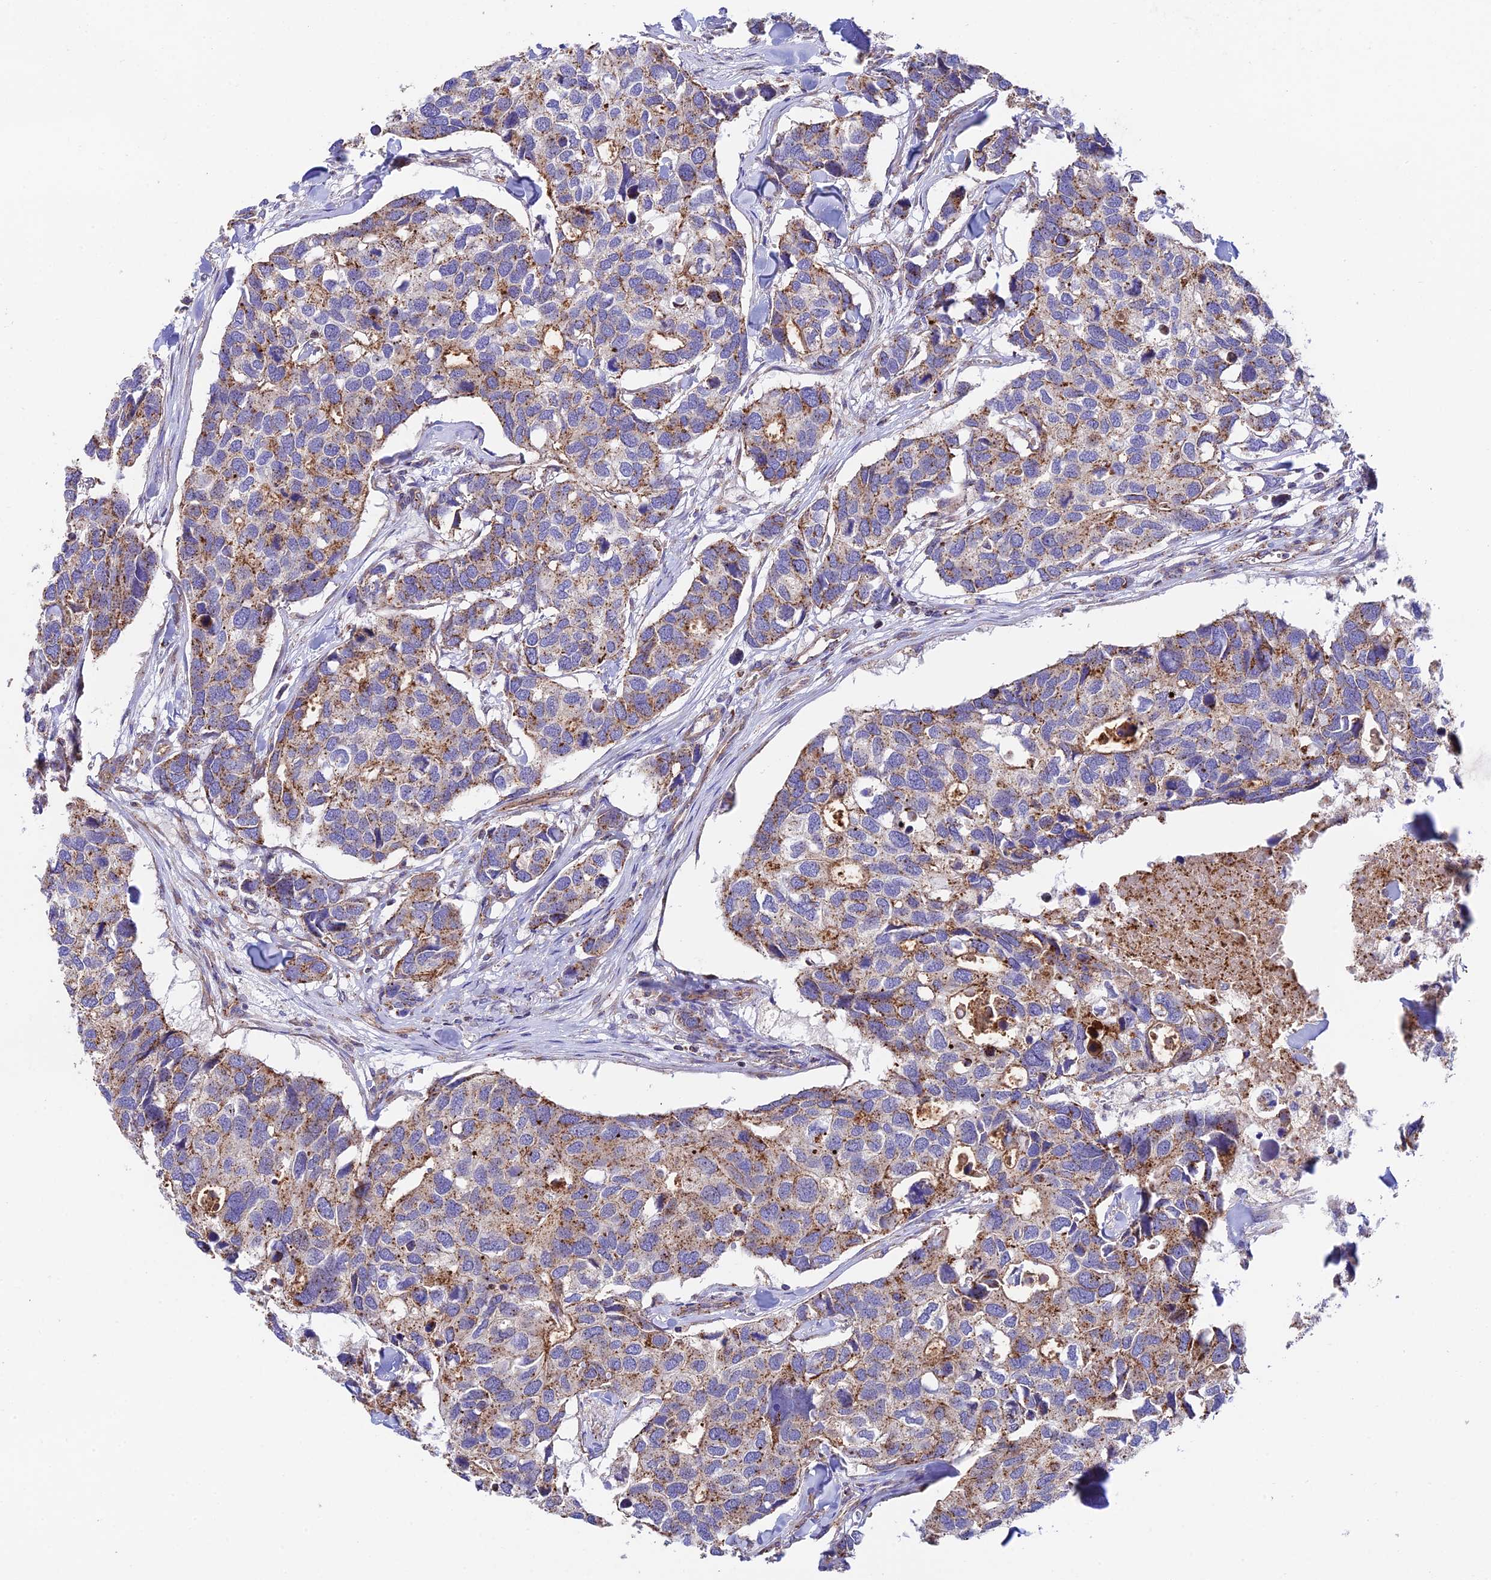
{"staining": {"intensity": "moderate", "quantity": "25%-75%", "location": "cytoplasmic/membranous"}, "tissue": "breast cancer", "cell_type": "Tumor cells", "image_type": "cancer", "snomed": [{"axis": "morphology", "description": "Duct carcinoma"}, {"axis": "topography", "description": "Breast"}], "caption": "A medium amount of moderate cytoplasmic/membranous expression is seen in approximately 25%-75% of tumor cells in breast infiltrating ductal carcinoma tissue.", "gene": "QRFP", "patient": {"sex": "female", "age": 83}}